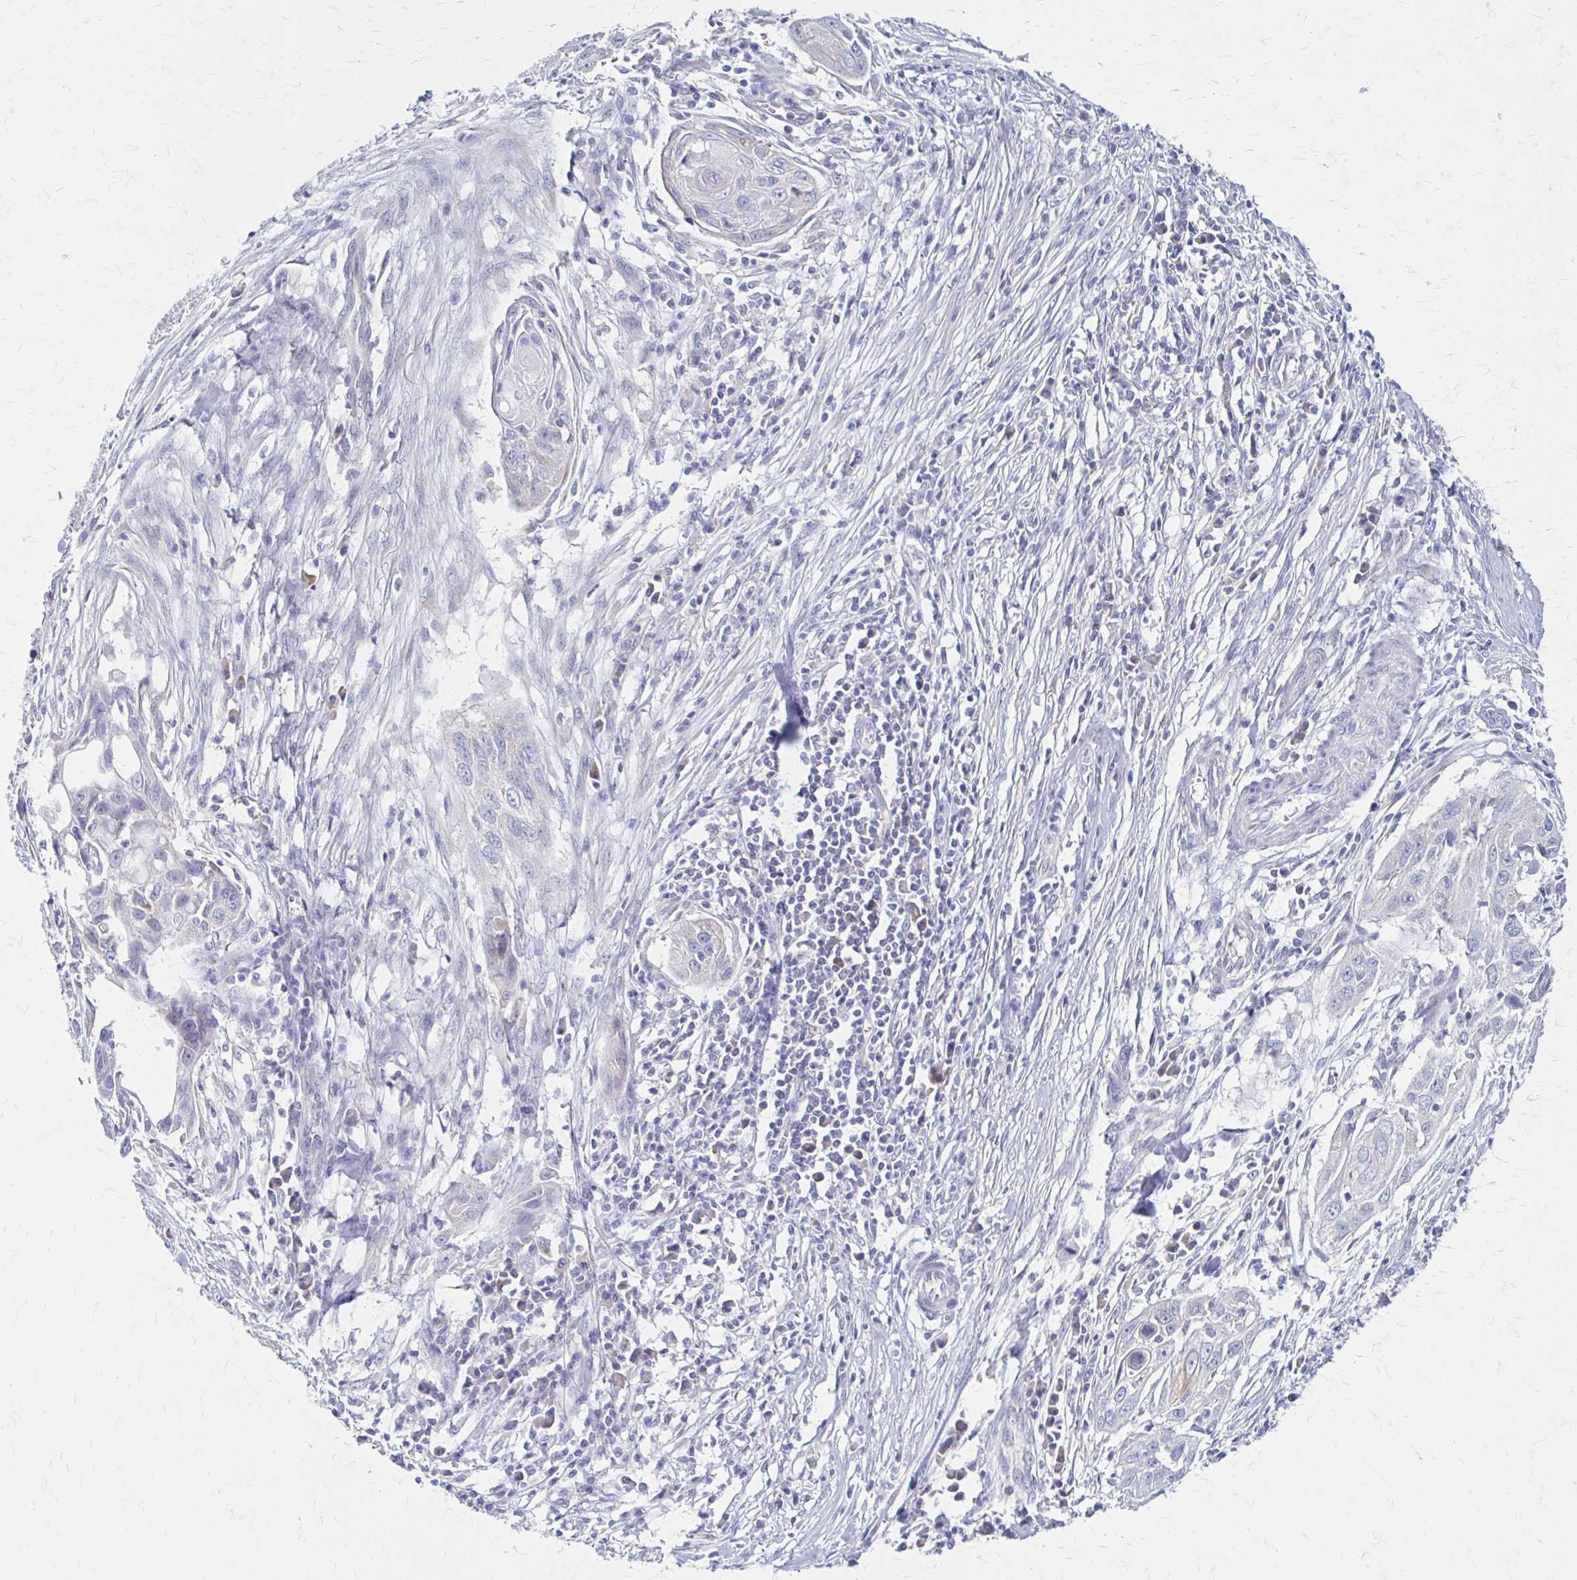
{"staining": {"intensity": "moderate", "quantity": "<25%", "location": "cytoplasmic/membranous"}, "tissue": "skin cancer", "cell_type": "Tumor cells", "image_type": "cancer", "snomed": [{"axis": "morphology", "description": "Squamous cell carcinoma, NOS"}, {"axis": "topography", "description": "Skin"}, {"axis": "topography", "description": "Vulva"}], "caption": "Immunohistochemical staining of squamous cell carcinoma (skin) shows moderate cytoplasmic/membranous protein staining in approximately <25% of tumor cells. (DAB IHC with brightfield microscopy, high magnification).", "gene": "RPL27A", "patient": {"sex": "female", "age": 83}}